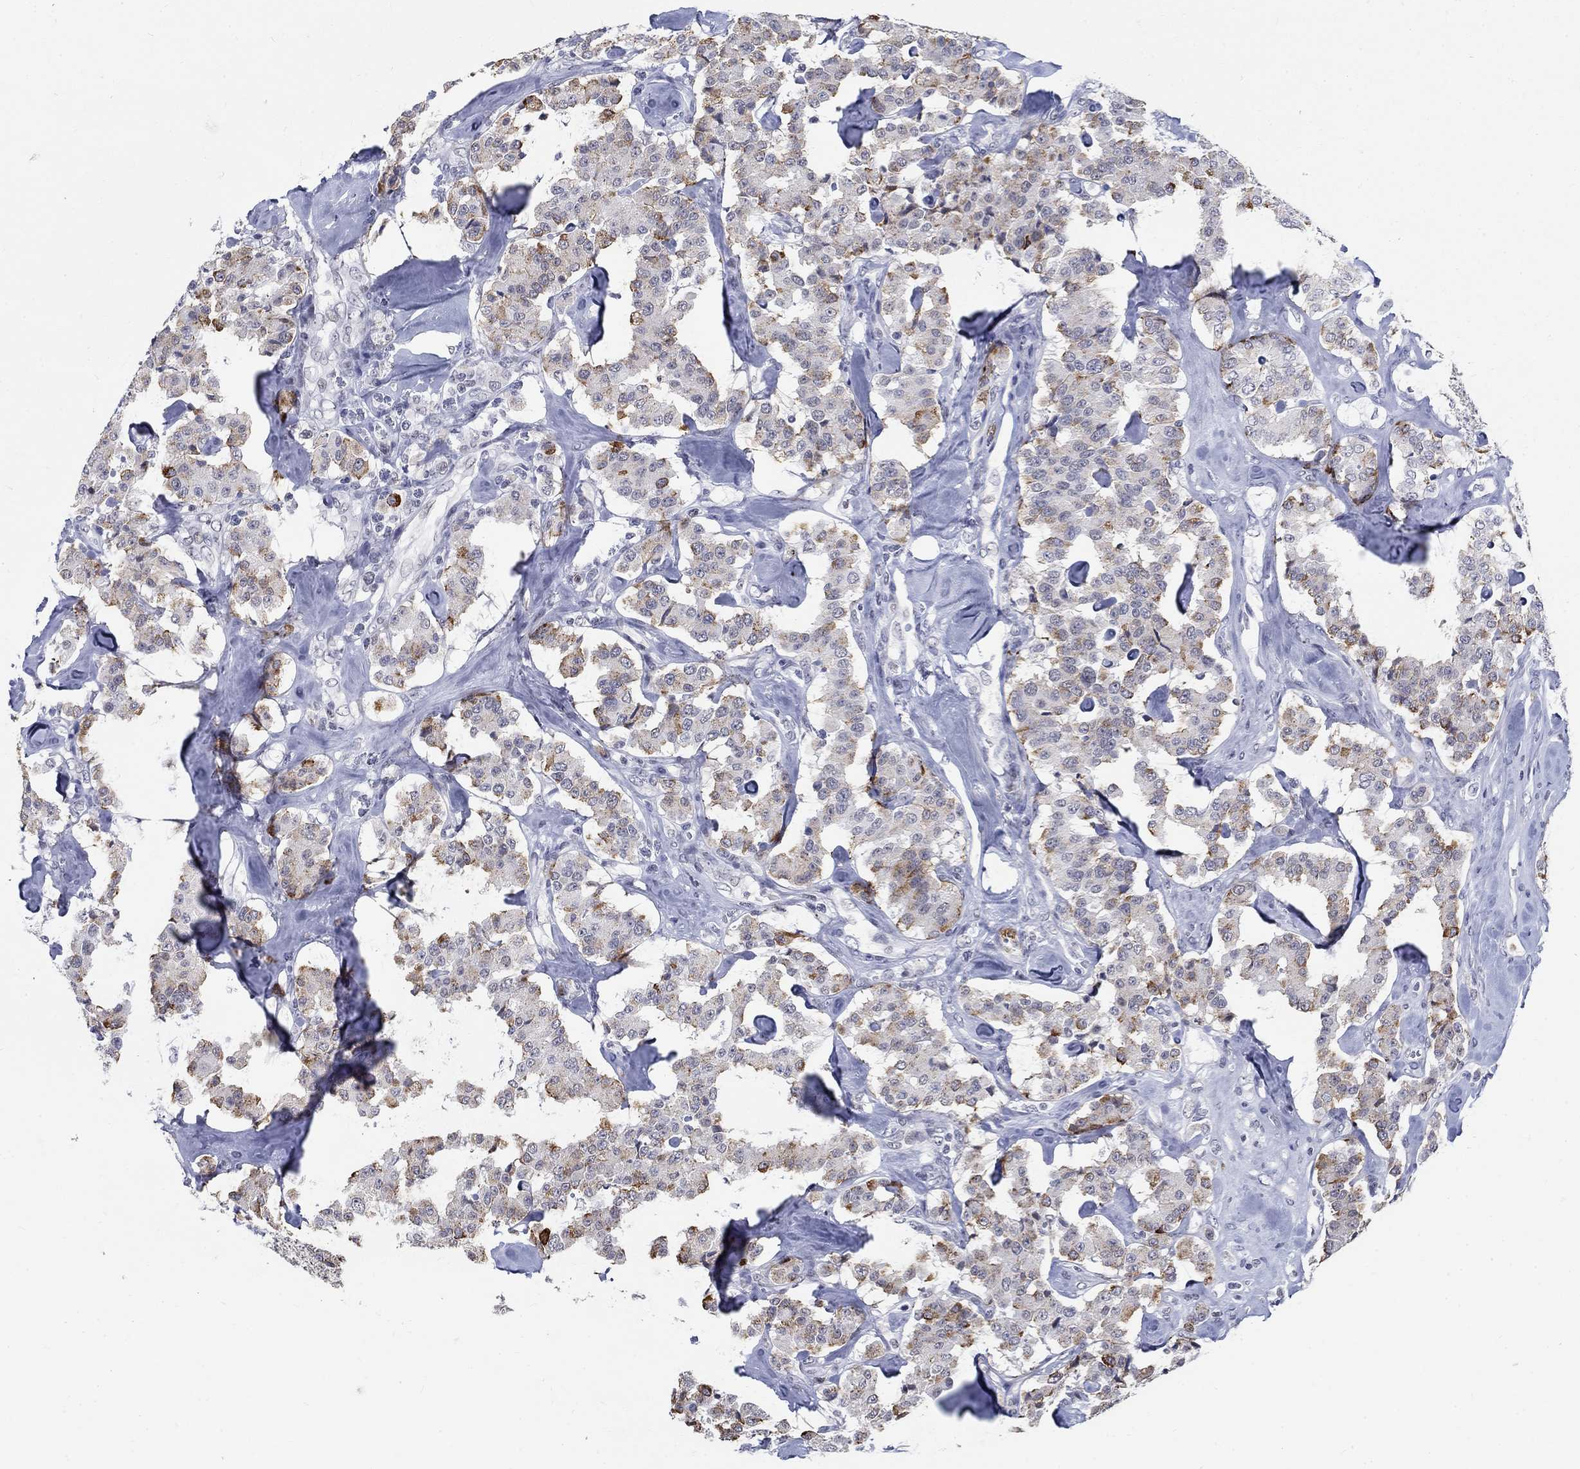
{"staining": {"intensity": "moderate", "quantity": "25%-75%", "location": "cytoplasmic/membranous"}, "tissue": "carcinoid", "cell_type": "Tumor cells", "image_type": "cancer", "snomed": [{"axis": "morphology", "description": "Carcinoid, malignant, NOS"}, {"axis": "topography", "description": "Pancreas"}], "caption": "Immunohistochemistry (DAB) staining of human malignant carcinoid displays moderate cytoplasmic/membranous protein expression in approximately 25%-75% of tumor cells.", "gene": "BHLHE22", "patient": {"sex": "male", "age": 41}}